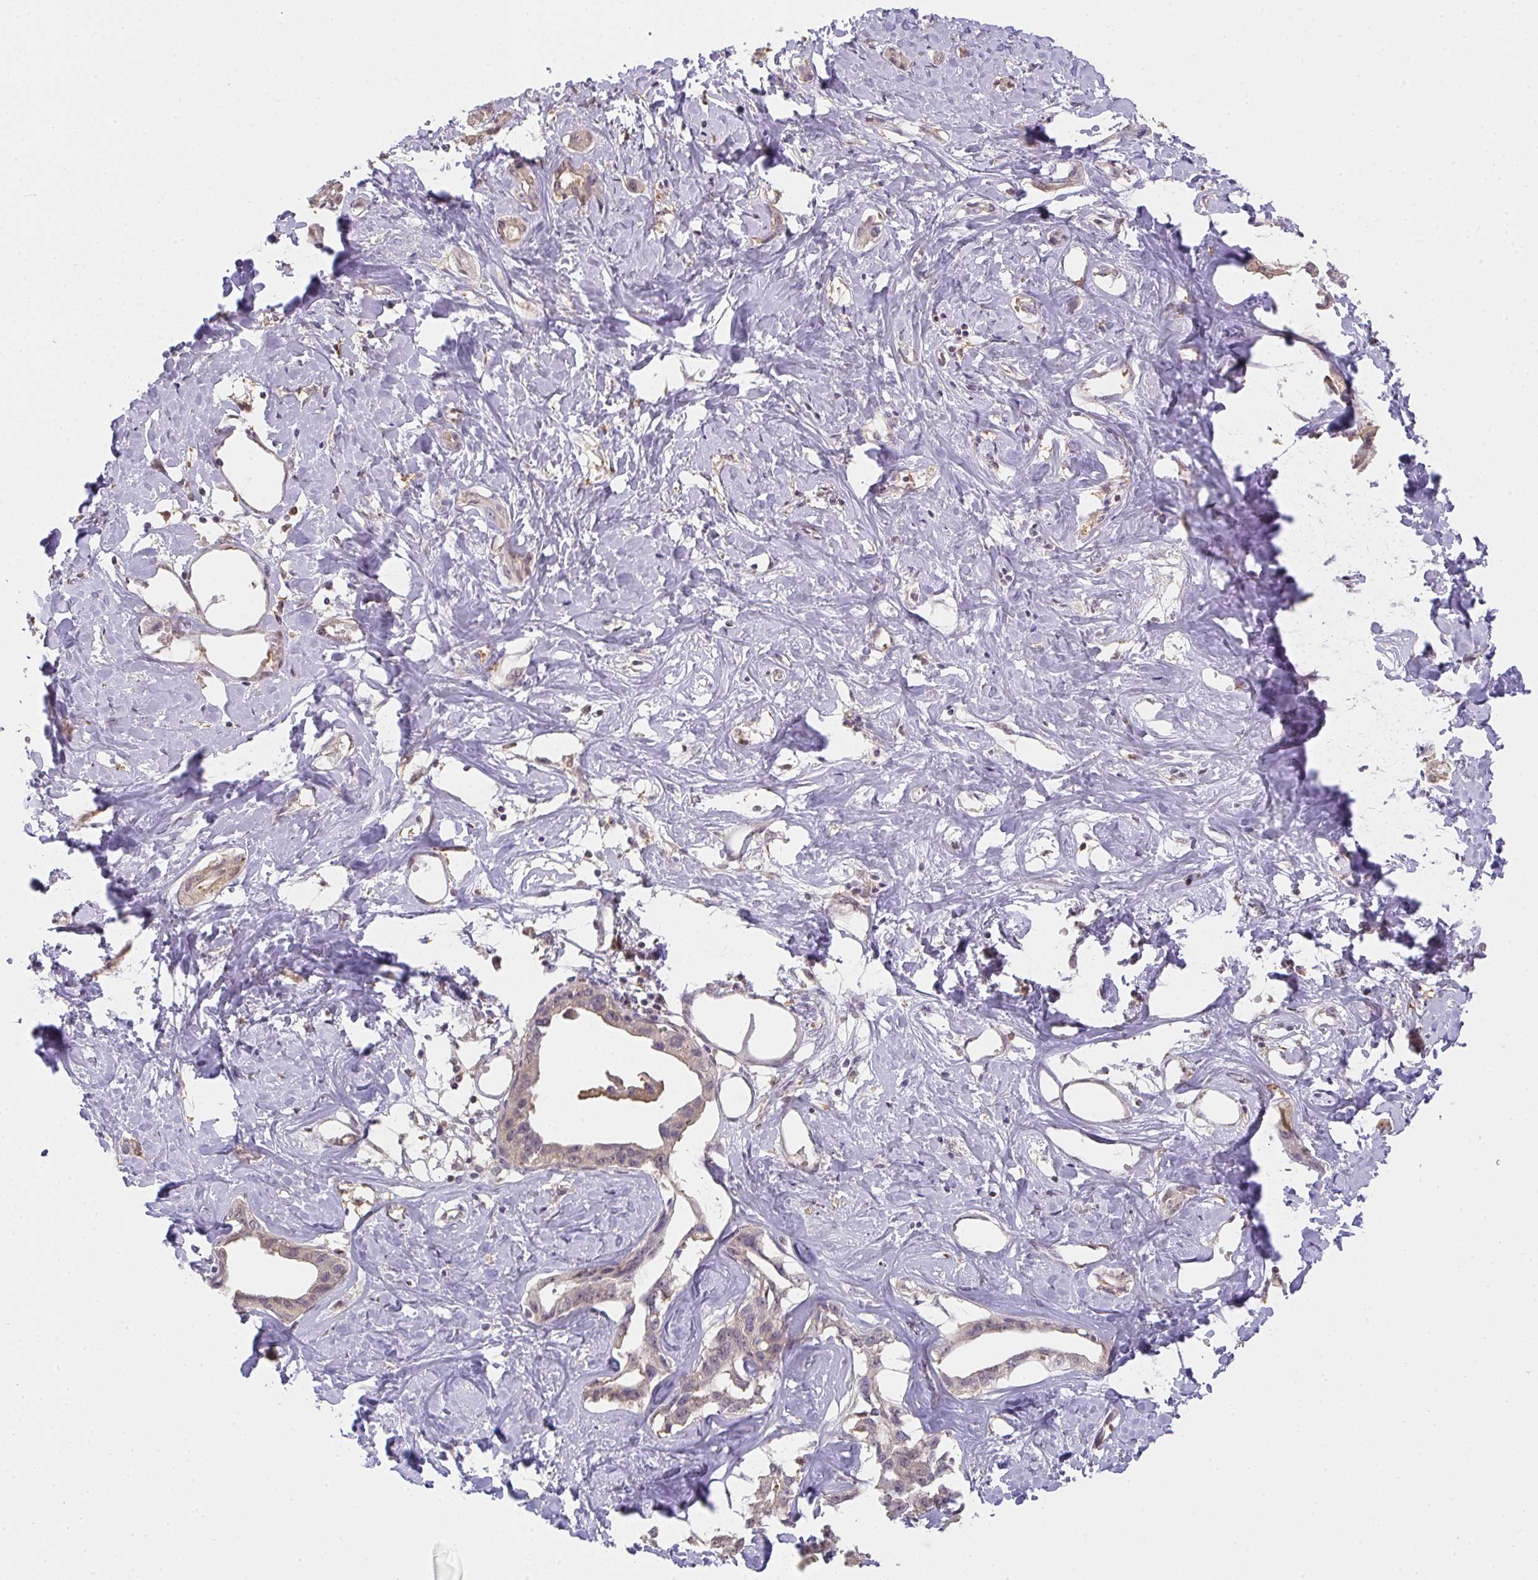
{"staining": {"intensity": "weak", "quantity": ">75%", "location": "cytoplasmic/membranous"}, "tissue": "liver cancer", "cell_type": "Tumor cells", "image_type": "cancer", "snomed": [{"axis": "morphology", "description": "Cholangiocarcinoma"}, {"axis": "topography", "description": "Liver"}], "caption": "Immunohistochemistry image of human cholangiocarcinoma (liver) stained for a protein (brown), which reveals low levels of weak cytoplasmic/membranous expression in approximately >75% of tumor cells.", "gene": "GSDMB", "patient": {"sex": "male", "age": 59}}